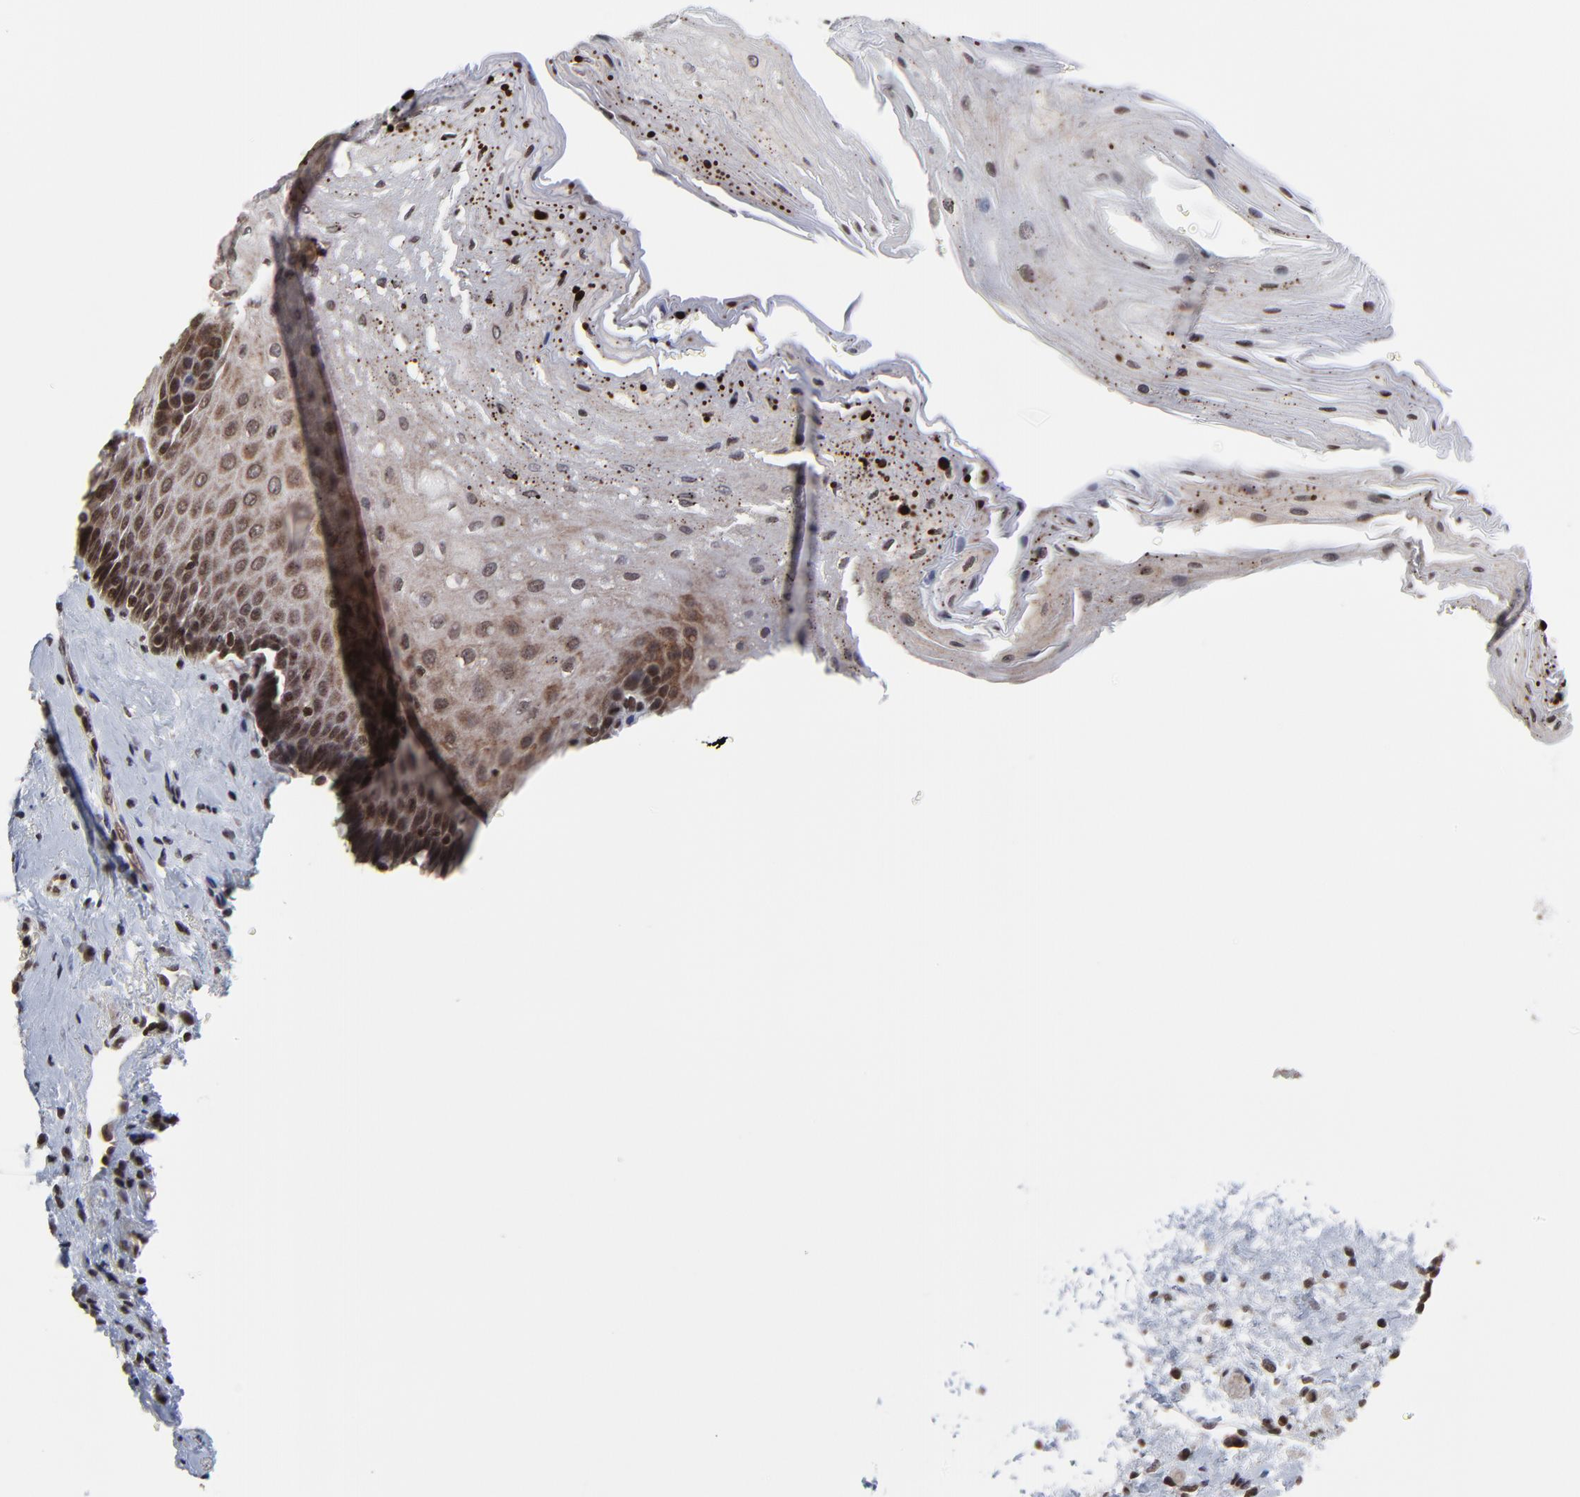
{"staining": {"intensity": "moderate", "quantity": ">75%", "location": "nuclear"}, "tissue": "esophagus", "cell_type": "Squamous epithelial cells", "image_type": "normal", "snomed": [{"axis": "morphology", "description": "Normal tissue, NOS"}, {"axis": "topography", "description": "Esophagus"}], "caption": "Squamous epithelial cells exhibit medium levels of moderate nuclear expression in approximately >75% of cells in benign human esophagus.", "gene": "ZNF777", "patient": {"sex": "male", "age": 62}}